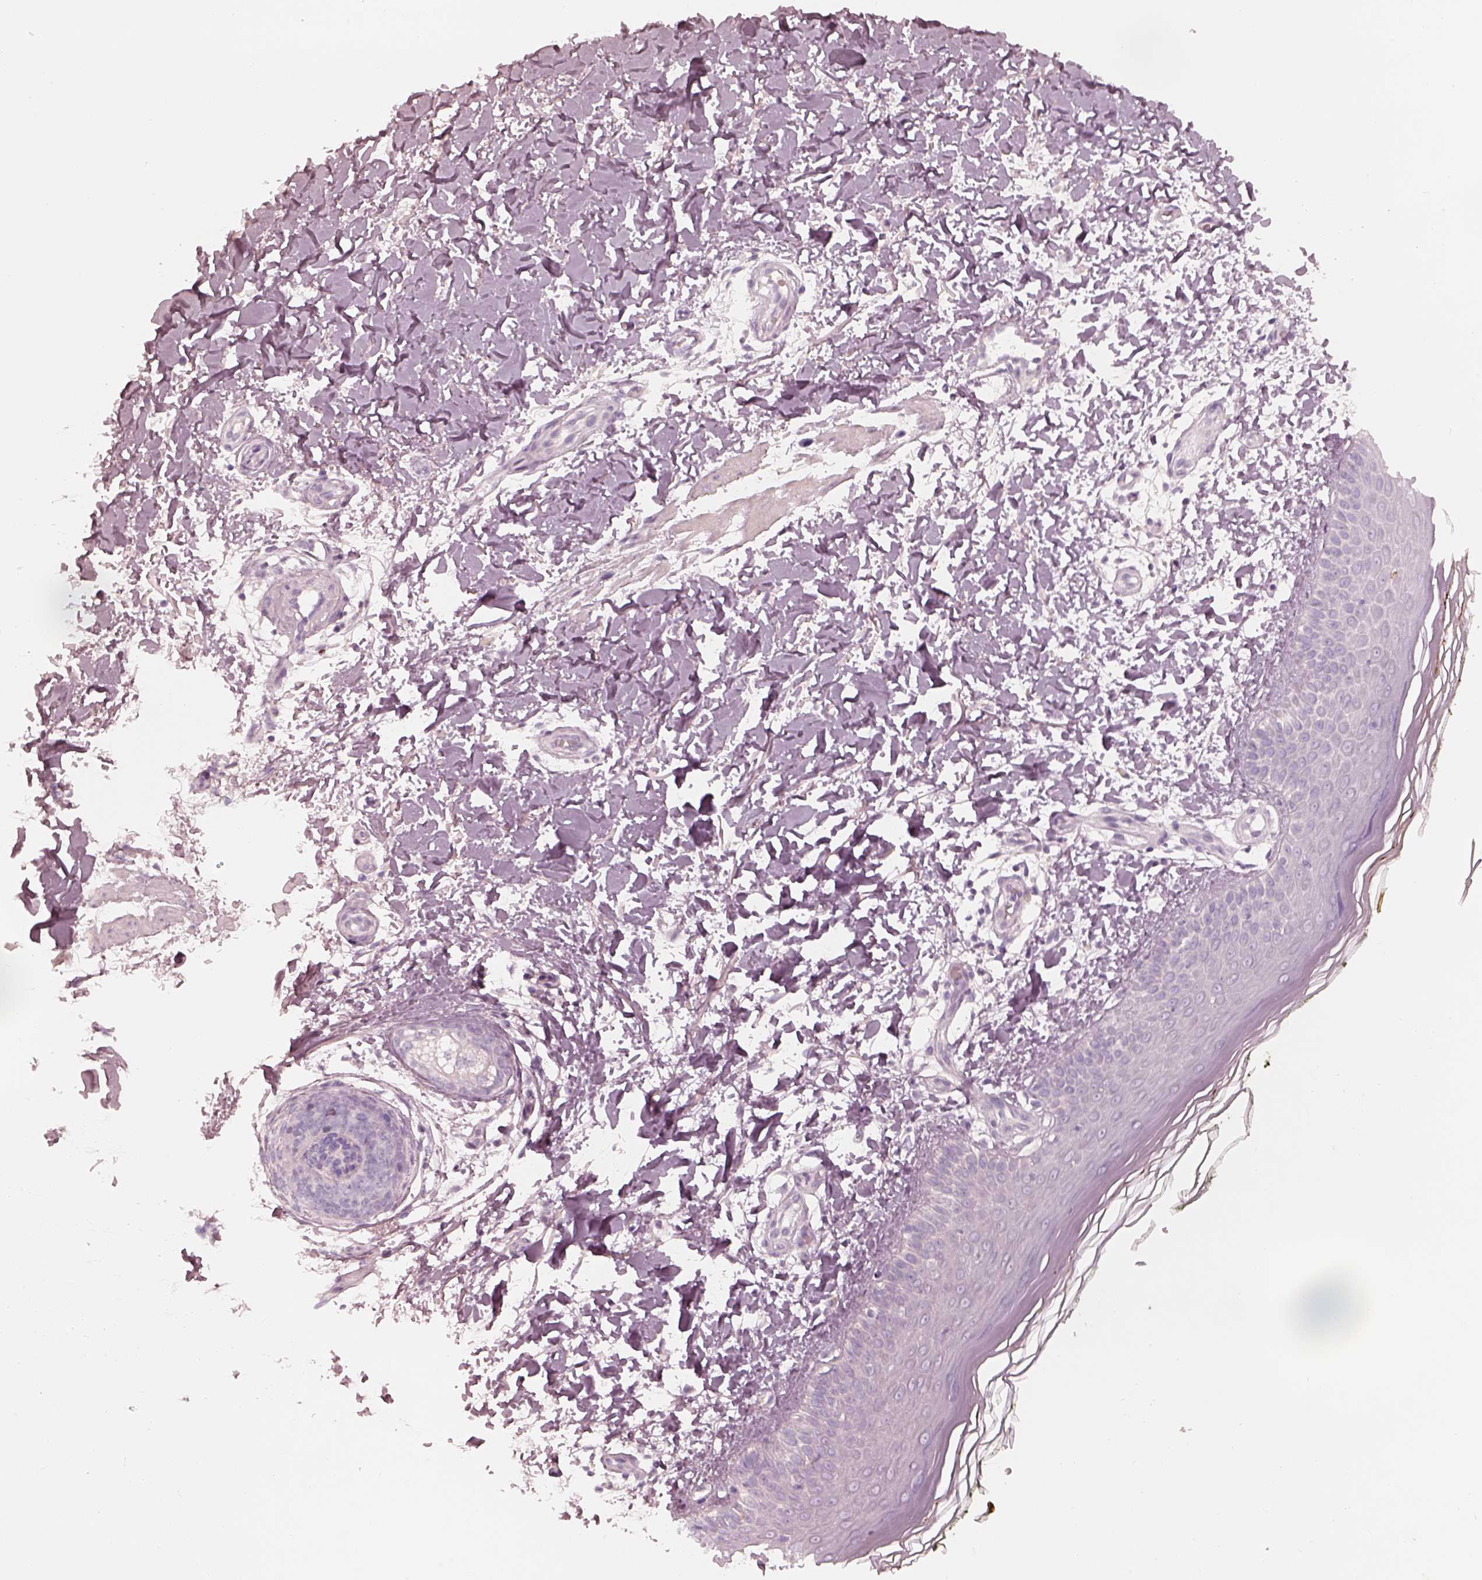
{"staining": {"intensity": "negative", "quantity": "none", "location": "none"}, "tissue": "skin", "cell_type": "Fibroblasts", "image_type": "normal", "snomed": [{"axis": "morphology", "description": "Normal tissue, NOS"}, {"axis": "topography", "description": "Skin"}], "caption": "IHC photomicrograph of benign human skin stained for a protein (brown), which demonstrates no expression in fibroblasts. (Stains: DAB immunohistochemistry with hematoxylin counter stain, Microscopy: brightfield microscopy at high magnification).", "gene": "SPATA6L", "patient": {"sex": "female", "age": 62}}